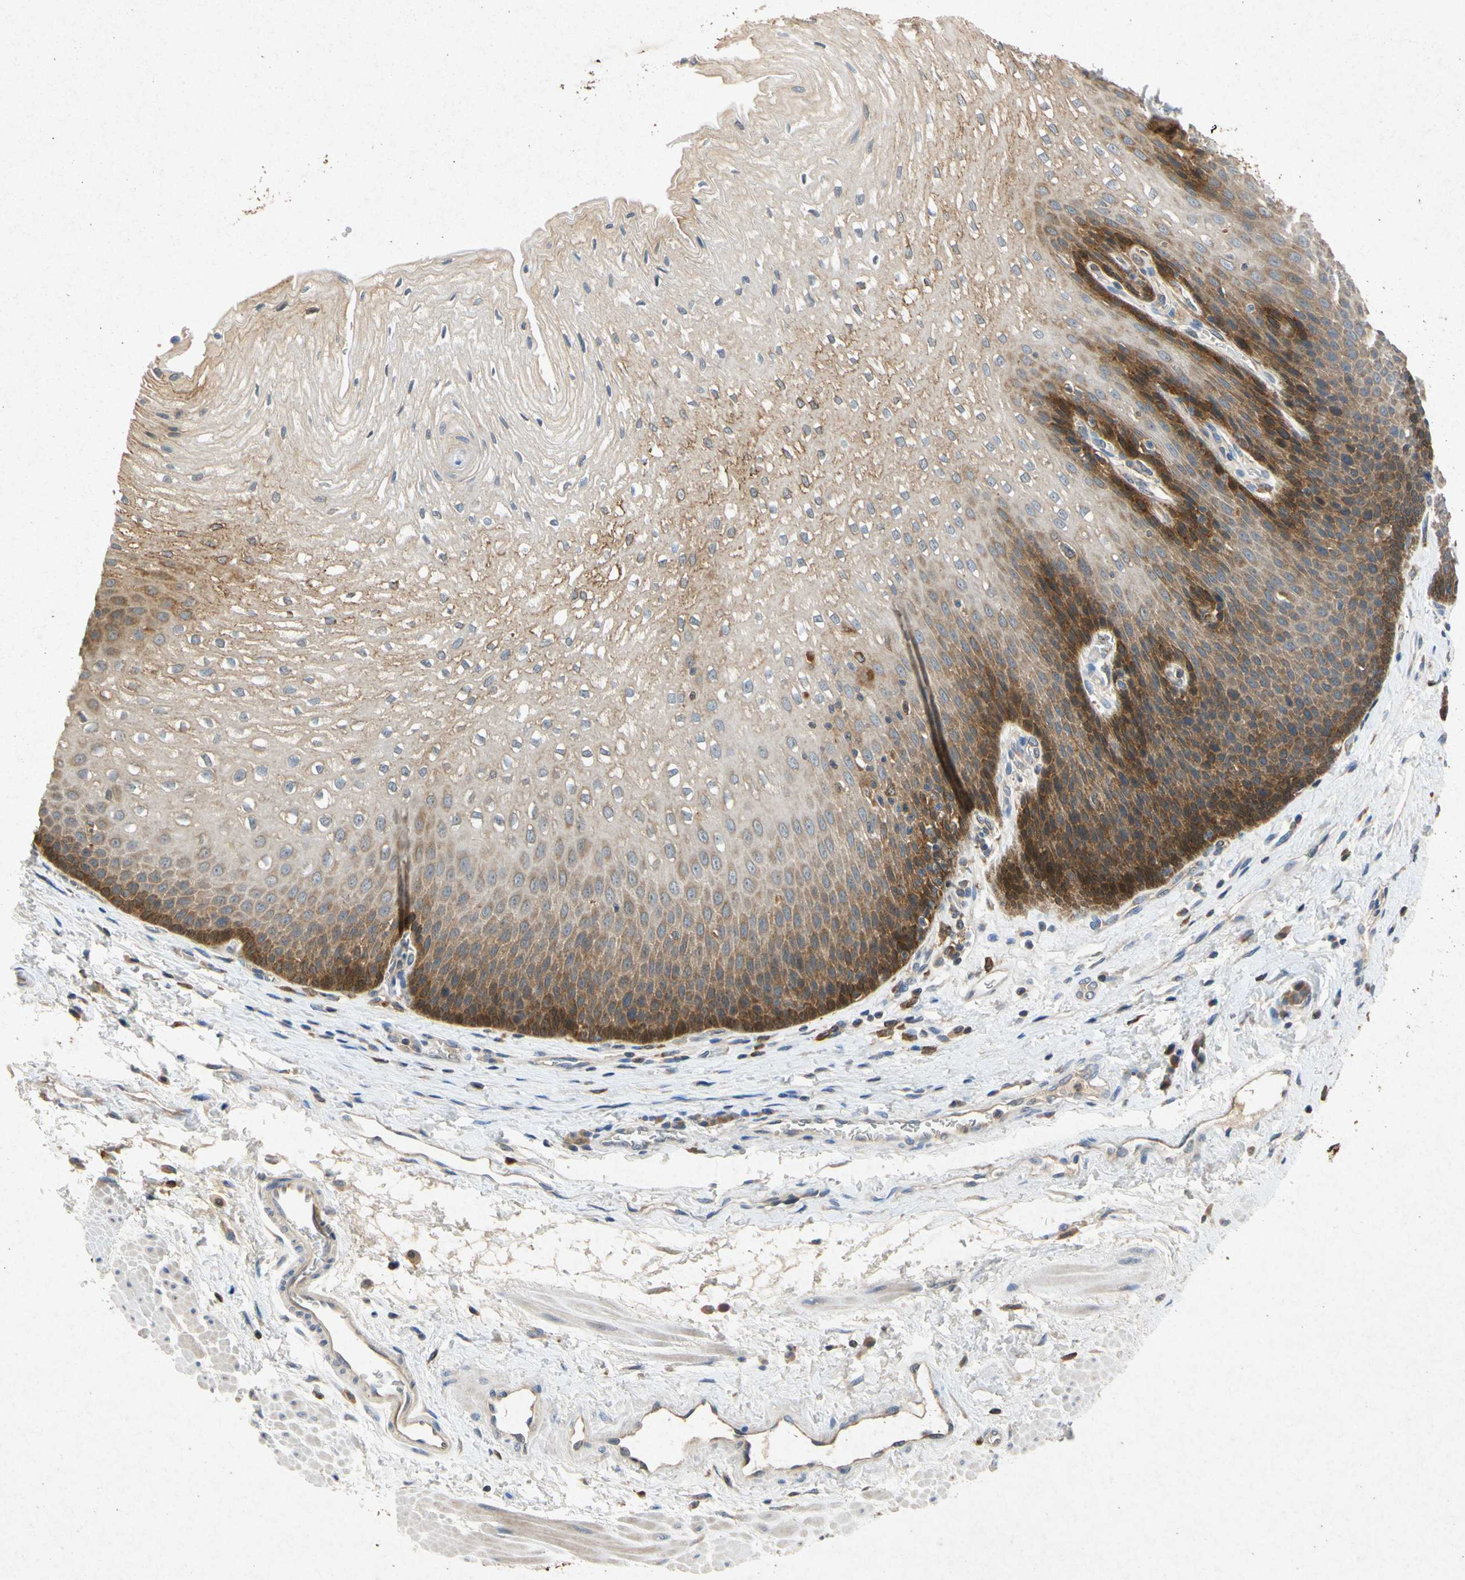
{"staining": {"intensity": "strong", "quantity": "25%-75%", "location": "cytoplasmic/membranous"}, "tissue": "esophagus", "cell_type": "Squamous epithelial cells", "image_type": "normal", "snomed": [{"axis": "morphology", "description": "Normal tissue, NOS"}, {"axis": "topography", "description": "Esophagus"}], "caption": "A high-resolution photomicrograph shows immunohistochemistry (IHC) staining of unremarkable esophagus, which shows strong cytoplasmic/membranous expression in about 25%-75% of squamous epithelial cells. (Brightfield microscopy of DAB IHC at high magnification).", "gene": "RPS6KA1", "patient": {"sex": "male", "age": 48}}